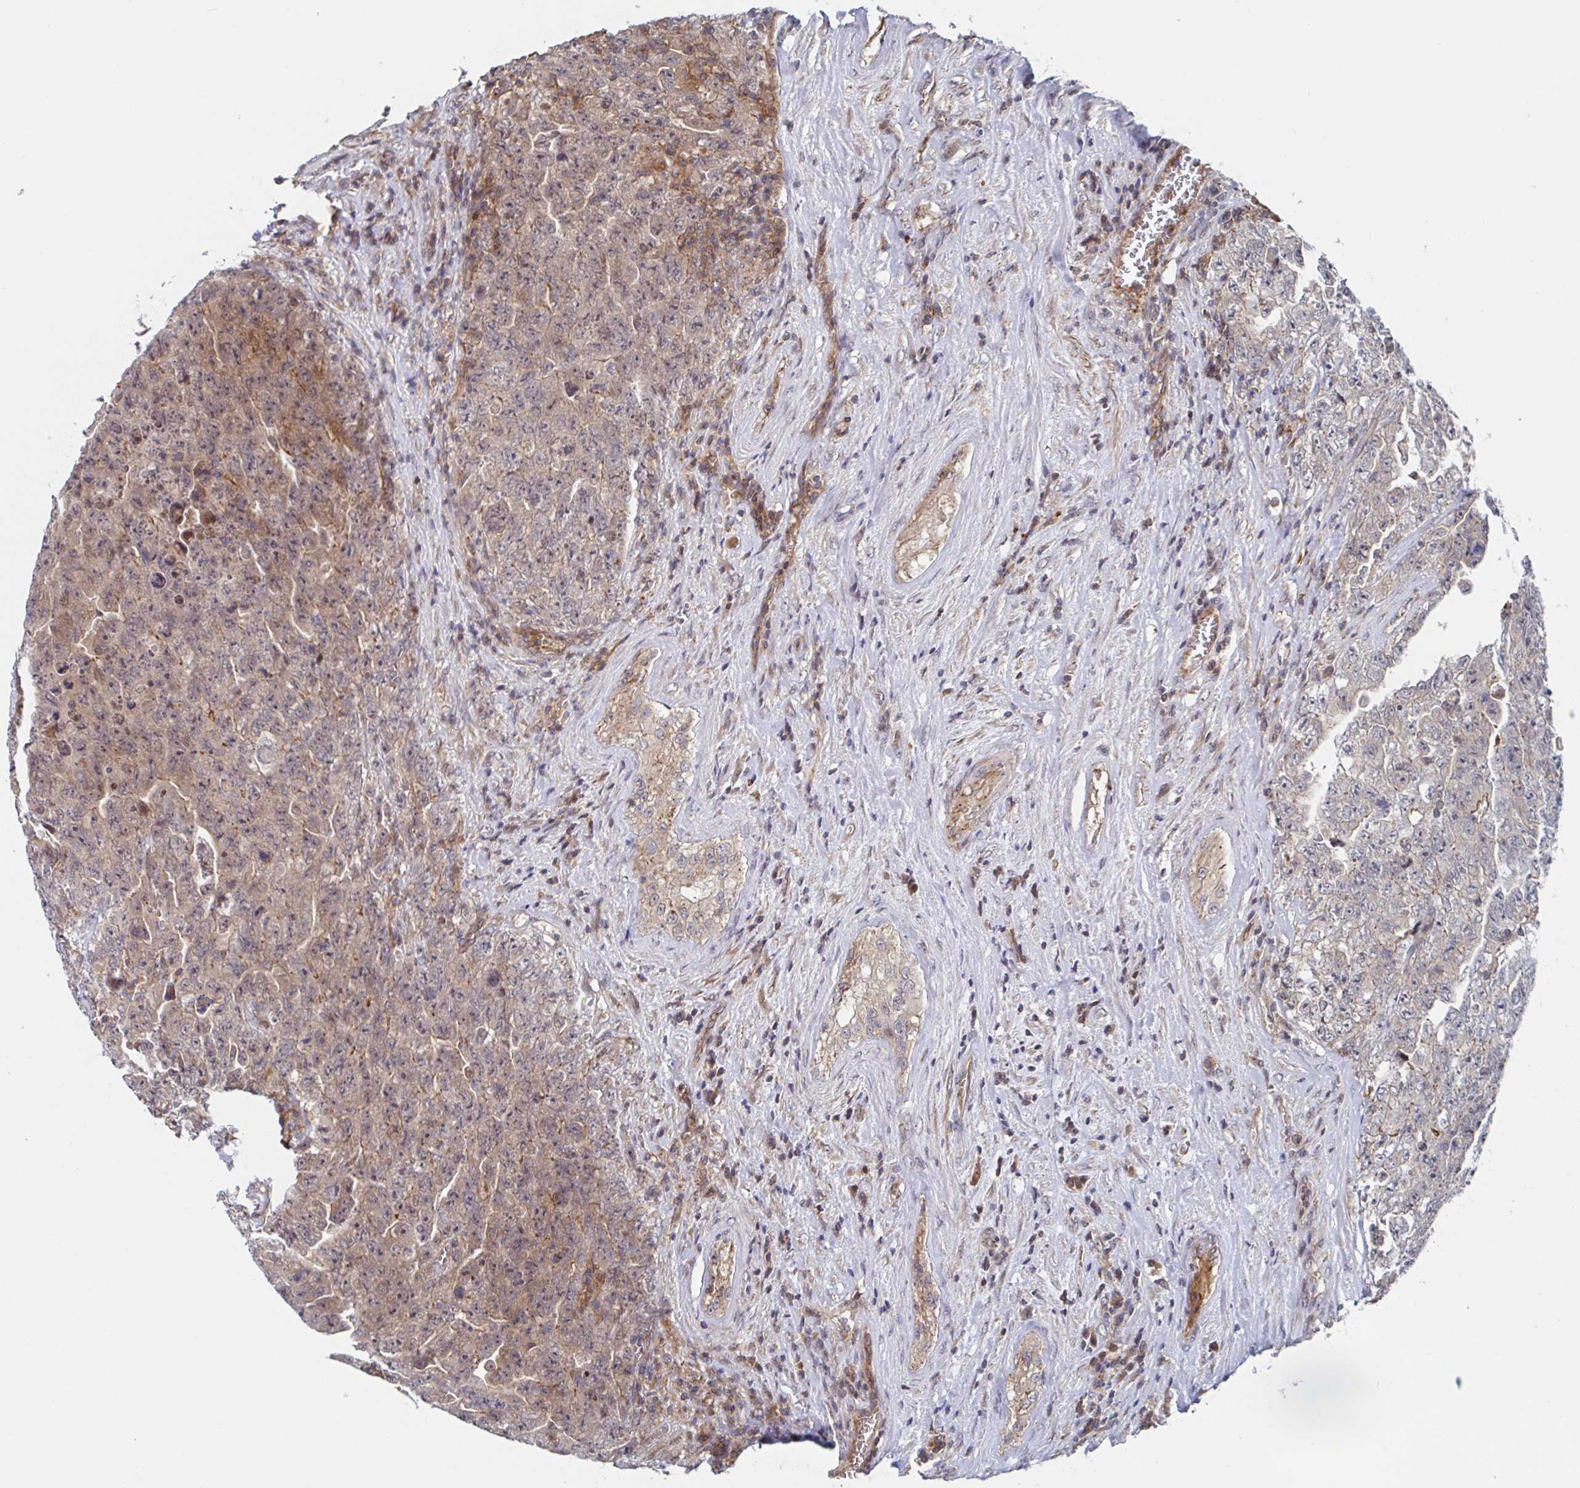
{"staining": {"intensity": "weak", "quantity": "25%-75%", "location": "cytoplasmic/membranous,nuclear"}, "tissue": "testis cancer", "cell_type": "Tumor cells", "image_type": "cancer", "snomed": [{"axis": "morphology", "description": "Carcinoma, Embryonal, NOS"}, {"axis": "topography", "description": "Testis"}], "caption": "Immunohistochemistry of testis embryonal carcinoma exhibits low levels of weak cytoplasmic/membranous and nuclear positivity in approximately 25%-75% of tumor cells. The staining was performed using DAB (3,3'-diaminobenzidine) to visualize the protein expression in brown, while the nuclei were stained in blue with hematoxylin (Magnification: 20x).", "gene": "DHRS12", "patient": {"sex": "male", "age": 28}}